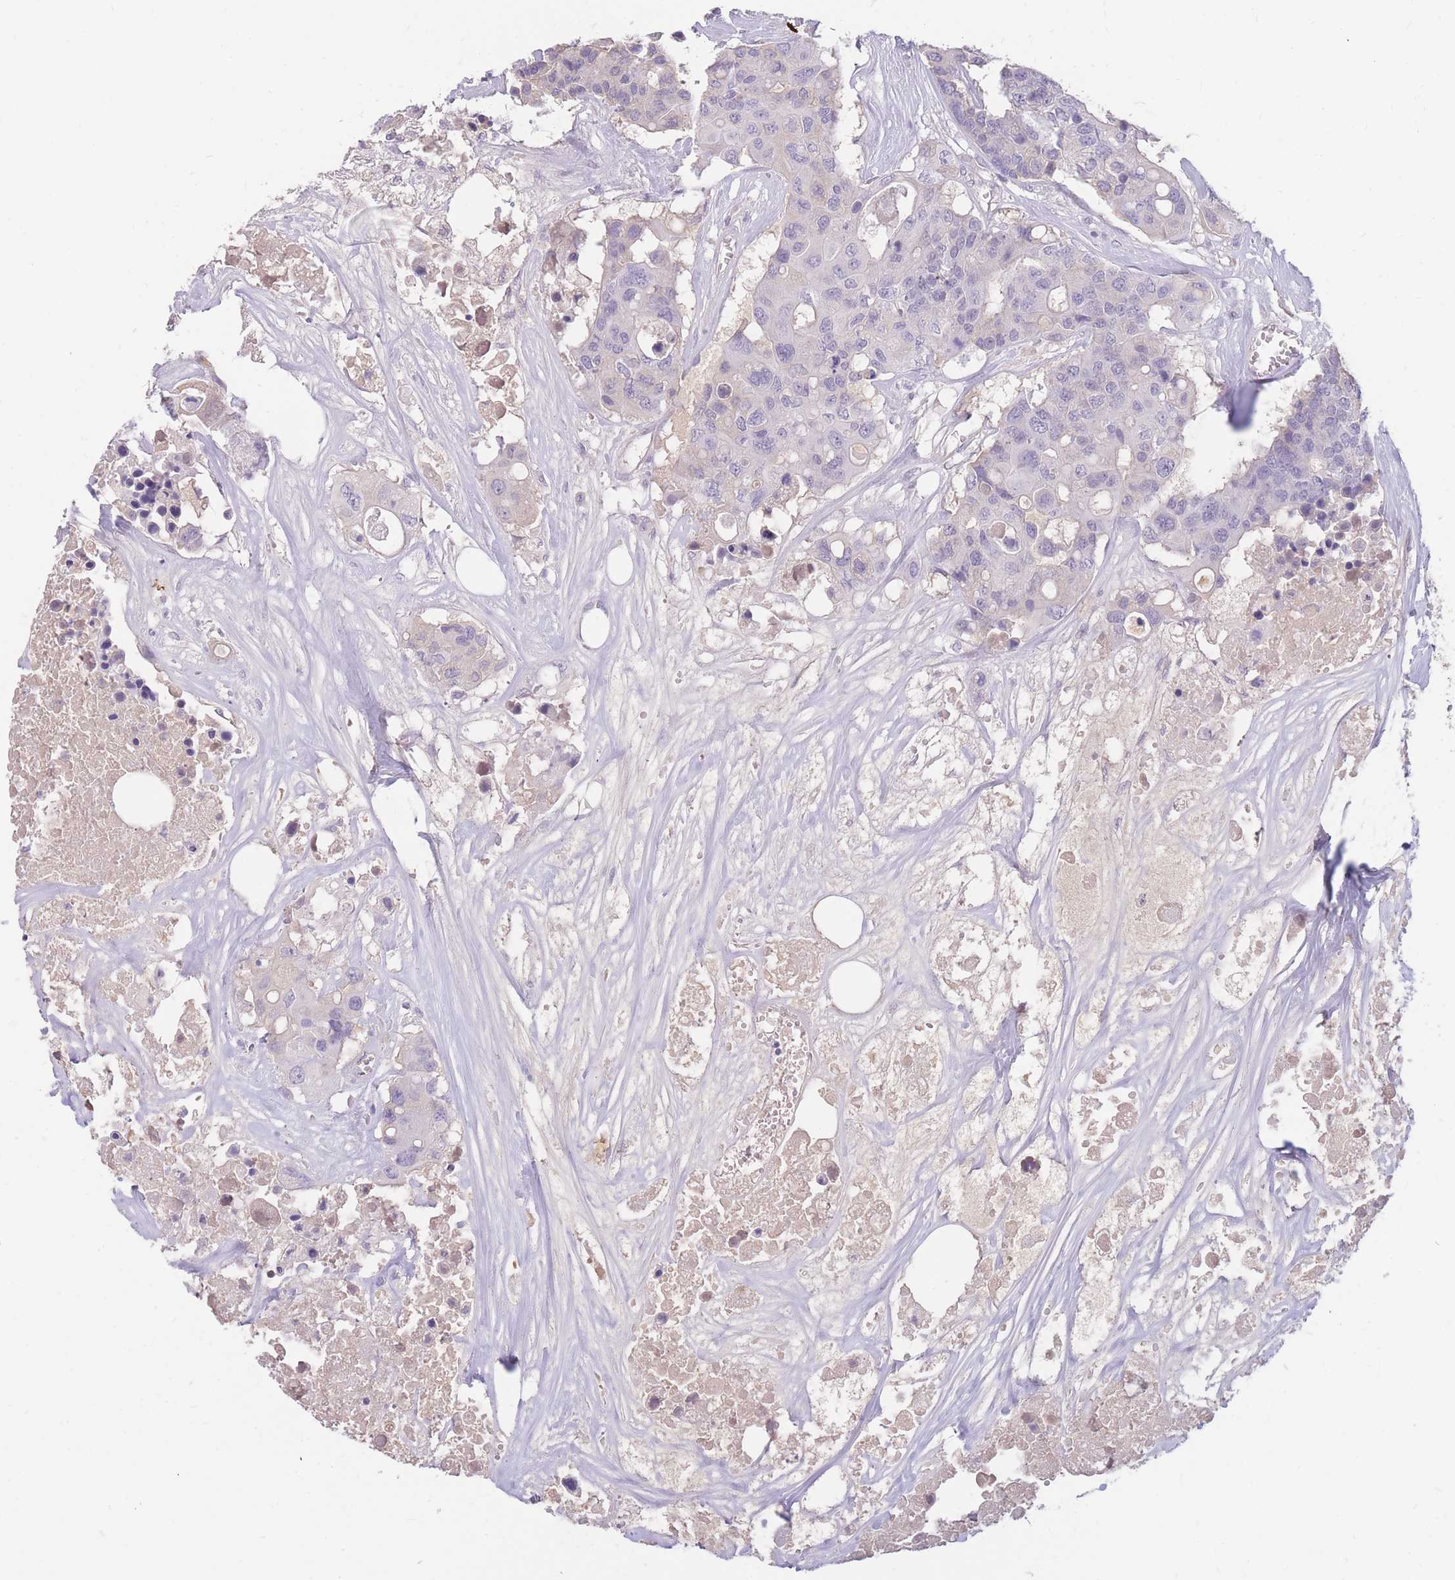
{"staining": {"intensity": "negative", "quantity": "none", "location": "none"}, "tissue": "colorectal cancer", "cell_type": "Tumor cells", "image_type": "cancer", "snomed": [{"axis": "morphology", "description": "Adenocarcinoma, NOS"}, {"axis": "topography", "description": "Colon"}], "caption": "An immunohistochemistry image of adenocarcinoma (colorectal) is shown. There is no staining in tumor cells of adenocarcinoma (colorectal). Brightfield microscopy of immunohistochemistry stained with DAB (brown) and hematoxylin (blue), captured at high magnification.", "gene": "TPSD1", "patient": {"sex": "male", "age": 77}}